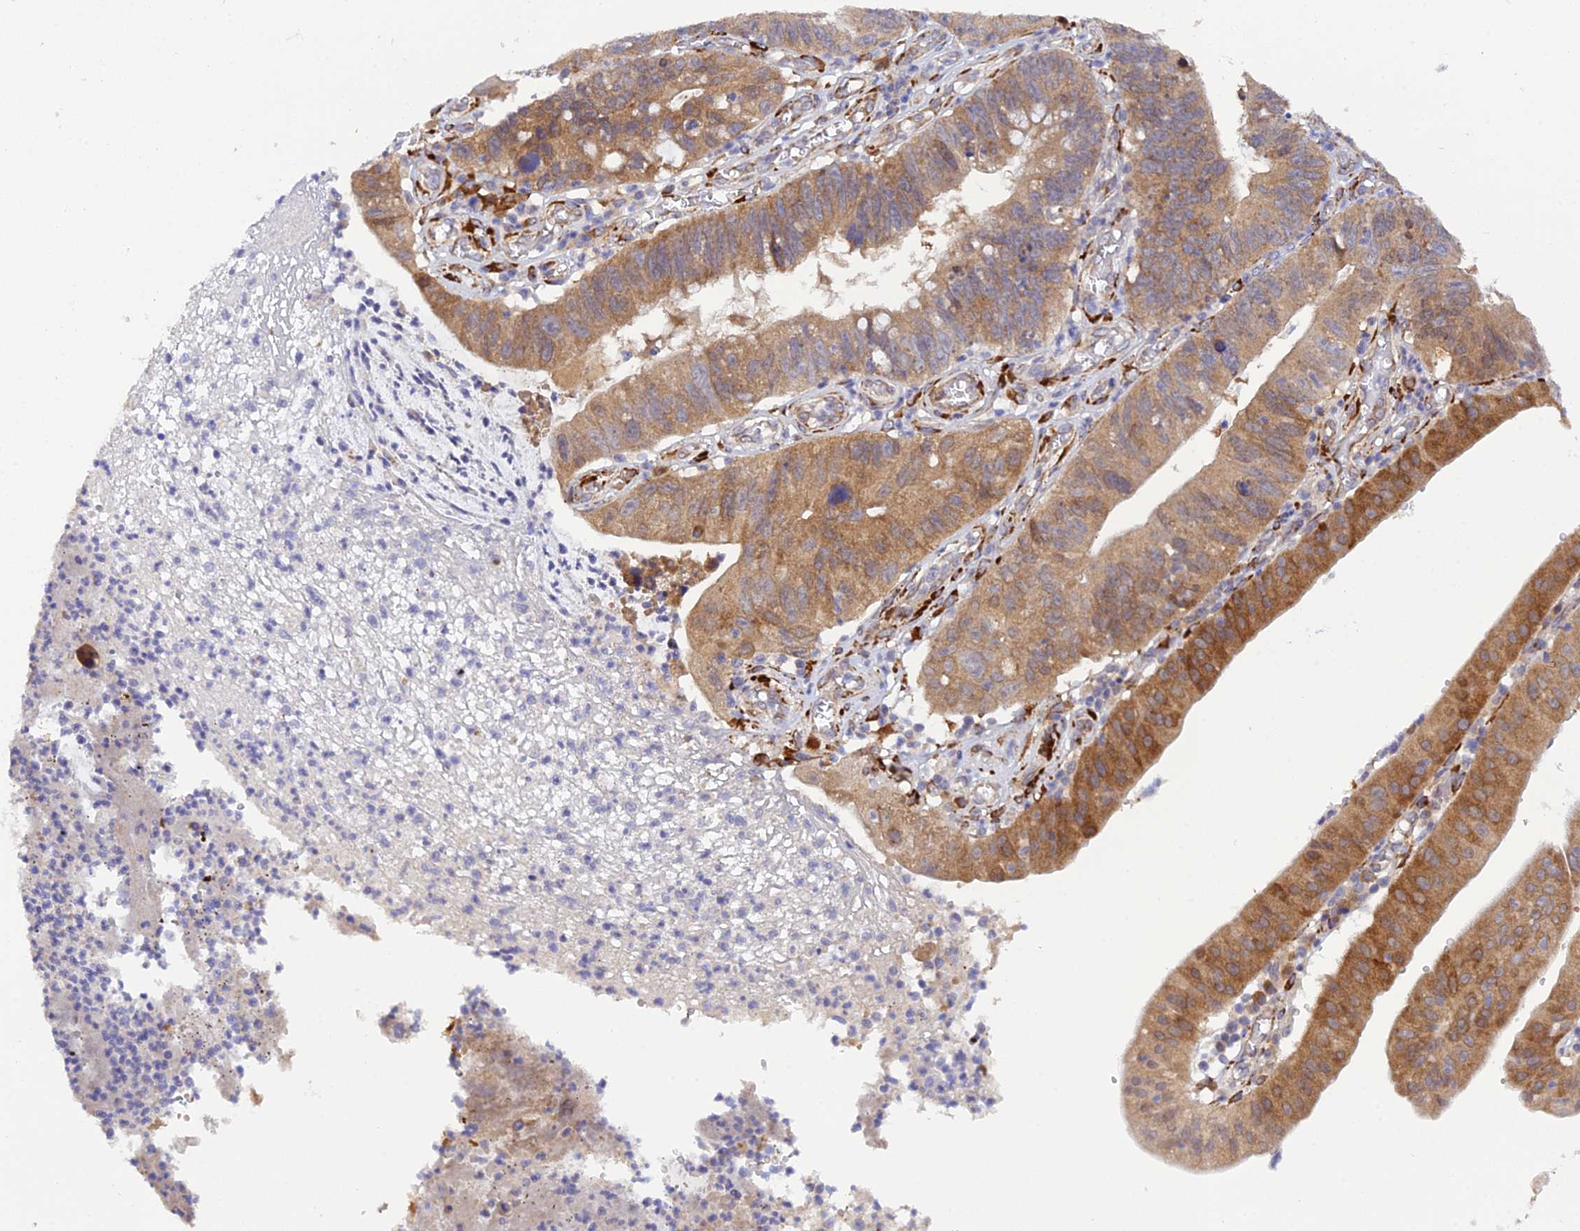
{"staining": {"intensity": "moderate", "quantity": ">75%", "location": "cytoplasmic/membranous"}, "tissue": "stomach cancer", "cell_type": "Tumor cells", "image_type": "cancer", "snomed": [{"axis": "morphology", "description": "Adenocarcinoma, NOS"}, {"axis": "topography", "description": "Stomach"}], "caption": "DAB immunohistochemical staining of human stomach cancer demonstrates moderate cytoplasmic/membranous protein expression in about >75% of tumor cells.", "gene": "P3H3", "patient": {"sex": "male", "age": 59}}